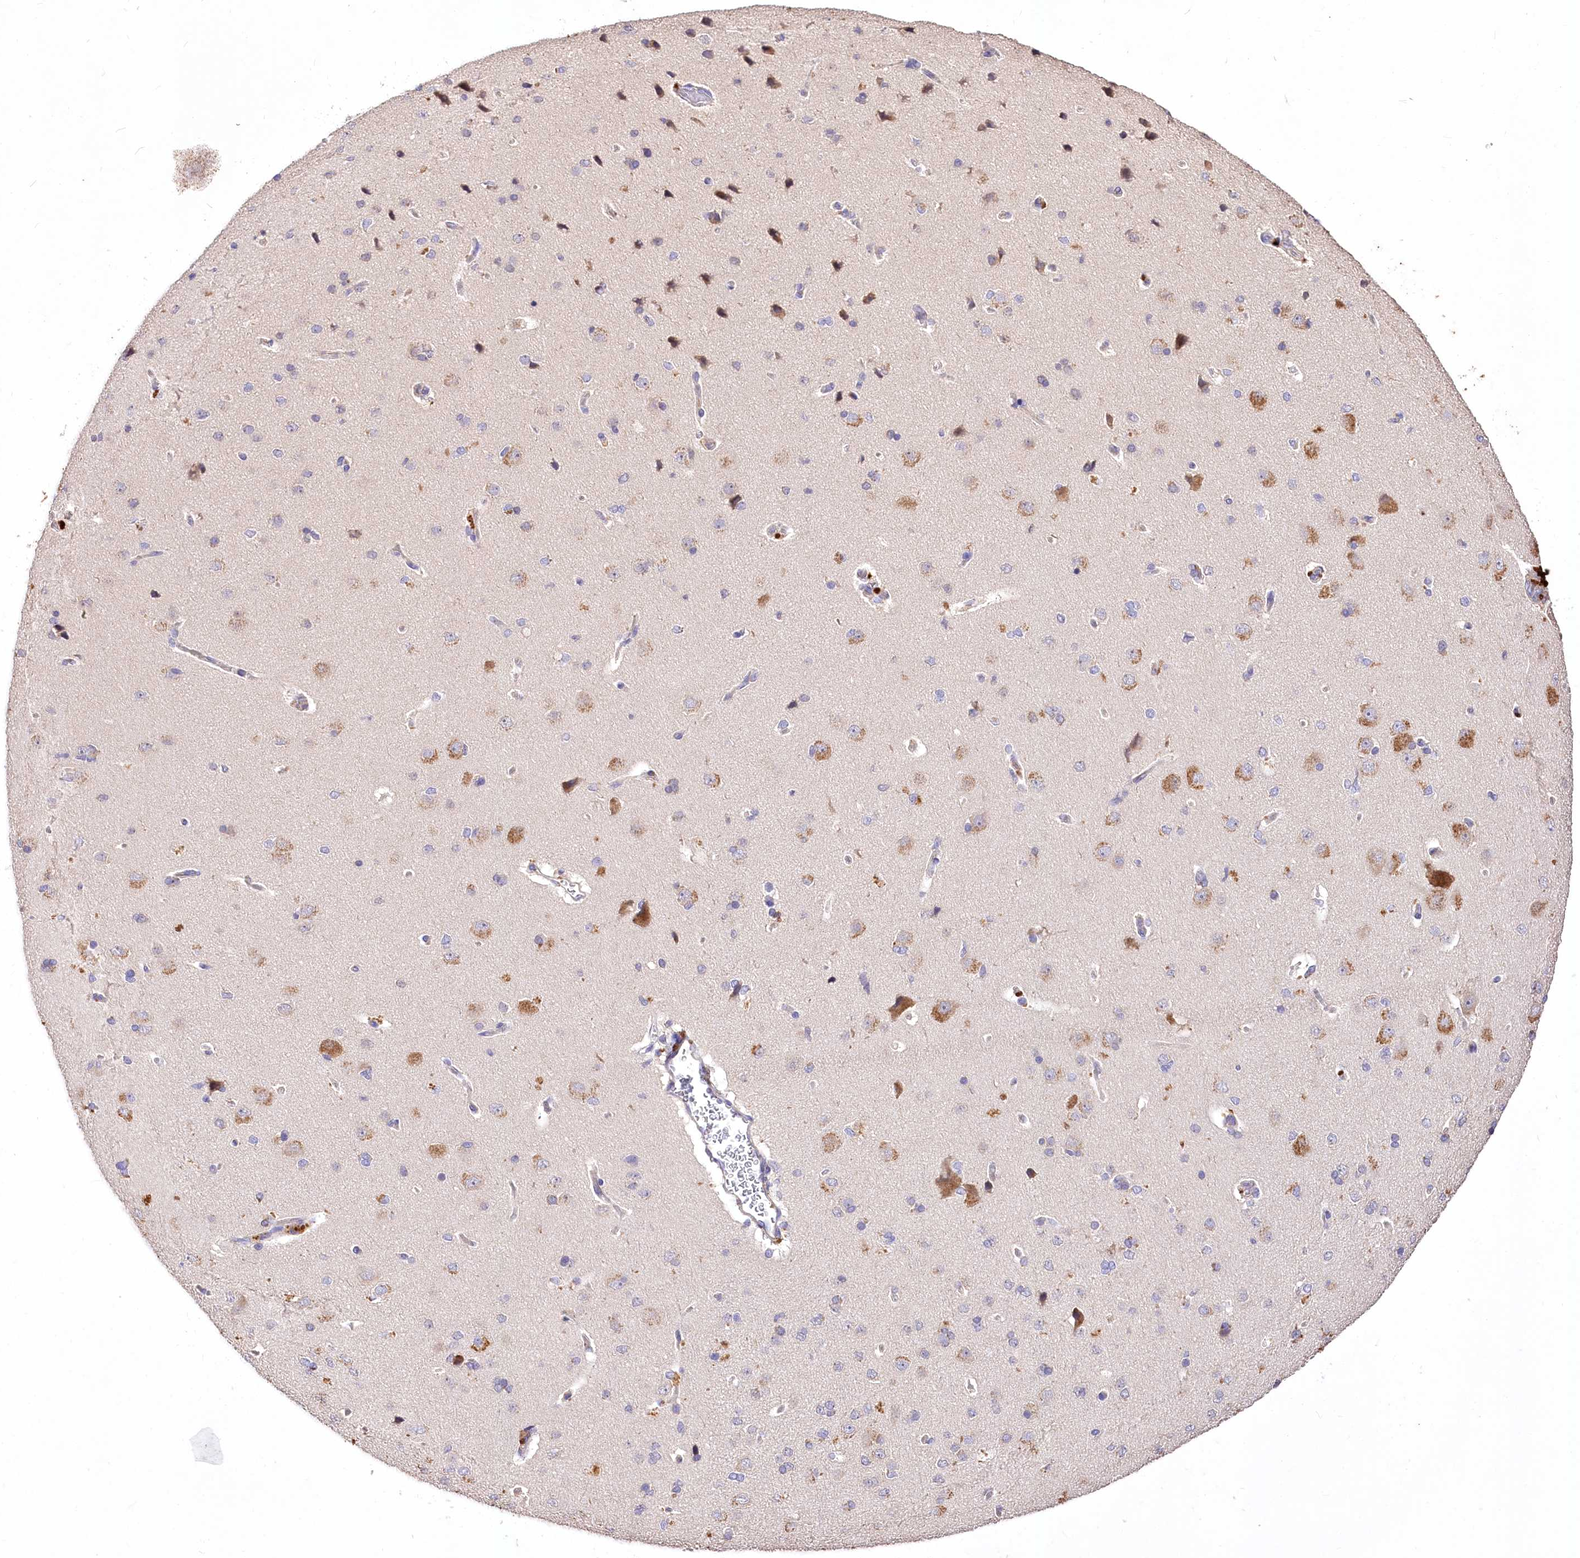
{"staining": {"intensity": "negative", "quantity": "none", "location": "none"}, "tissue": "cerebral cortex", "cell_type": "Endothelial cells", "image_type": "normal", "snomed": [{"axis": "morphology", "description": "Normal tissue, NOS"}, {"axis": "topography", "description": "Cerebral cortex"}], "caption": "DAB immunohistochemical staining of benign human cerebral cortex demonstrates no significant staining in endothelial cells. Nuclei are stained in blue.", "gene": "PCYOX1L", "patient": {"sex": "male", "age": 62}}